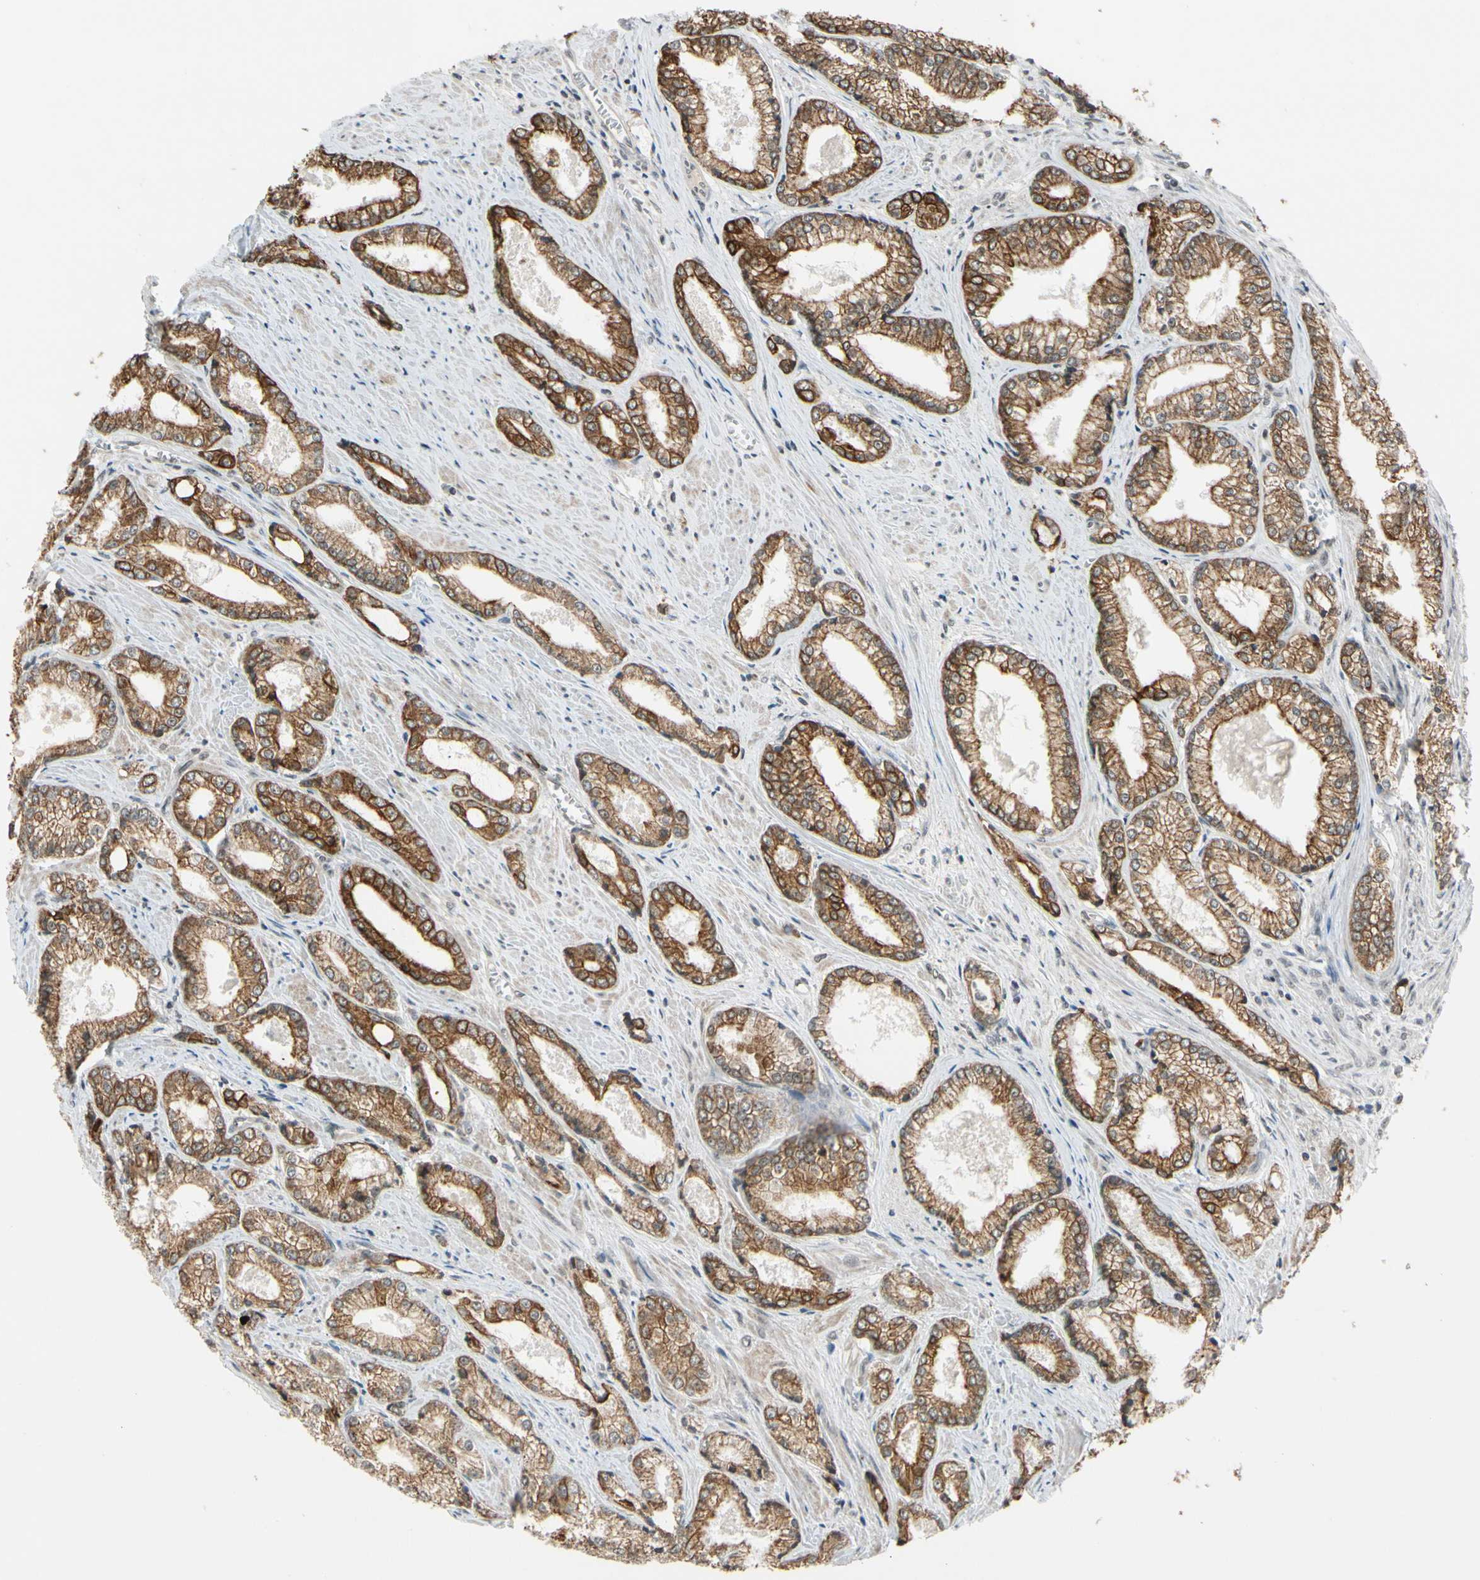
{"staining": {"intensity": "strong", "quantity": ">75%", "location": "cytoplasmic/membranous"}, "tissue": "prostate cancer", "cell_type": "Tumor cells", "image_type": "cancer", "snomed": [{"axis": "morphology", "description": "Adenocarcinoma, Low grade"}, {"axis": "topography", "description": "Prostate"}], "caption": "Prostate adenocarcinoma (low-grade) stained with immunohistochemistry displays strong cytoplasmic/membranous positivity in about >75% of tumor cells.", "gene": "TAF12", "patient": {"sex": "male", "age": 64}}